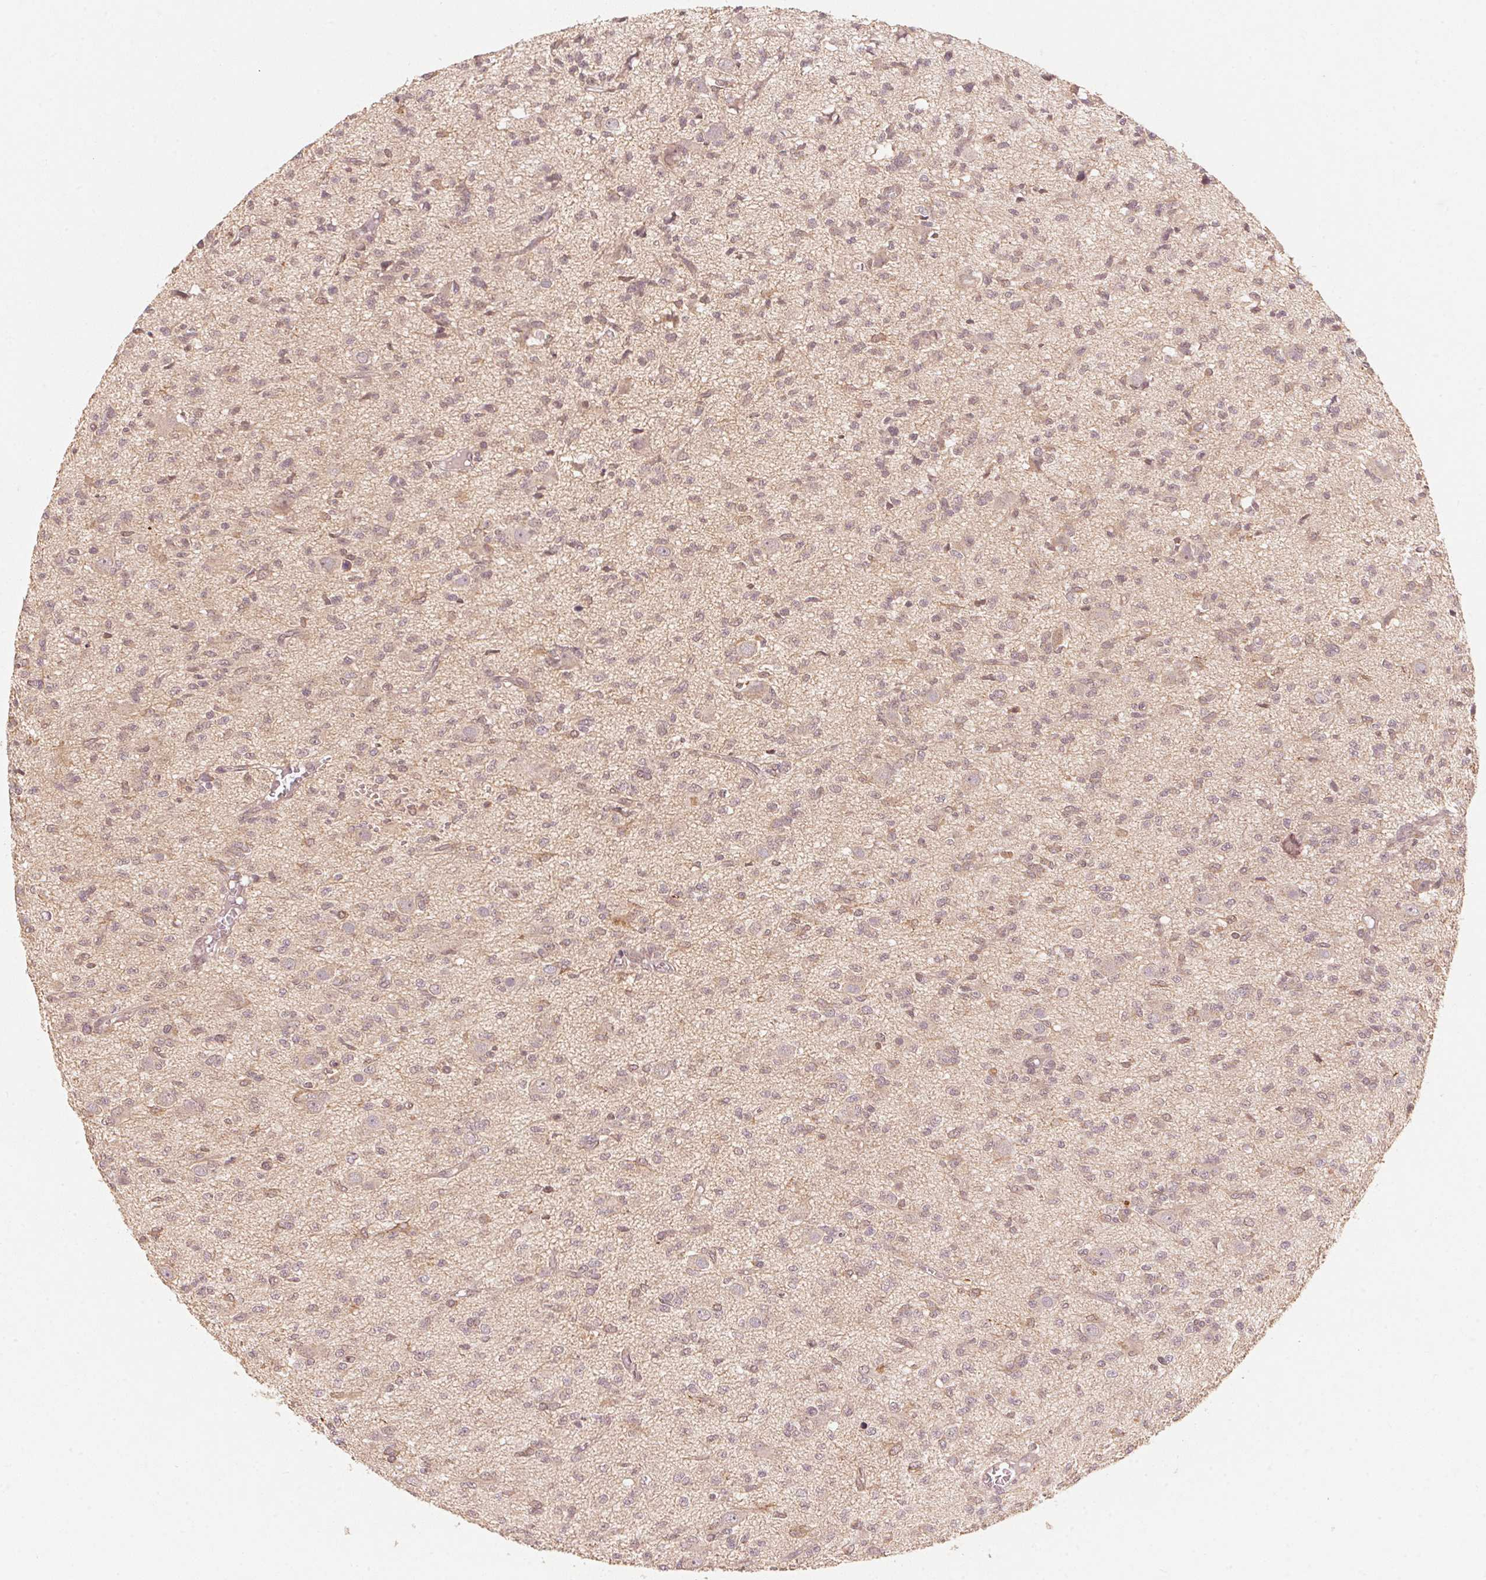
{"staining": {"intensity": "weak", "quantity": "<25%", "location": "cytoplasmic/membranous"}, "tissue": "glioma", "cell_type": "Tumor cells", "image_type": "cancer", "snomed": [{"axis": "morphology", "description": "Glioma, malignant, Low grade"}, {"axis": "topography", "description": "Brain"}], "caption": "This is a micrograph of IHC staining of glioma, which shows no positivity in tumor cells.", "gene": "C2orf73", "patient": {"sex": "male", "age": 64}}